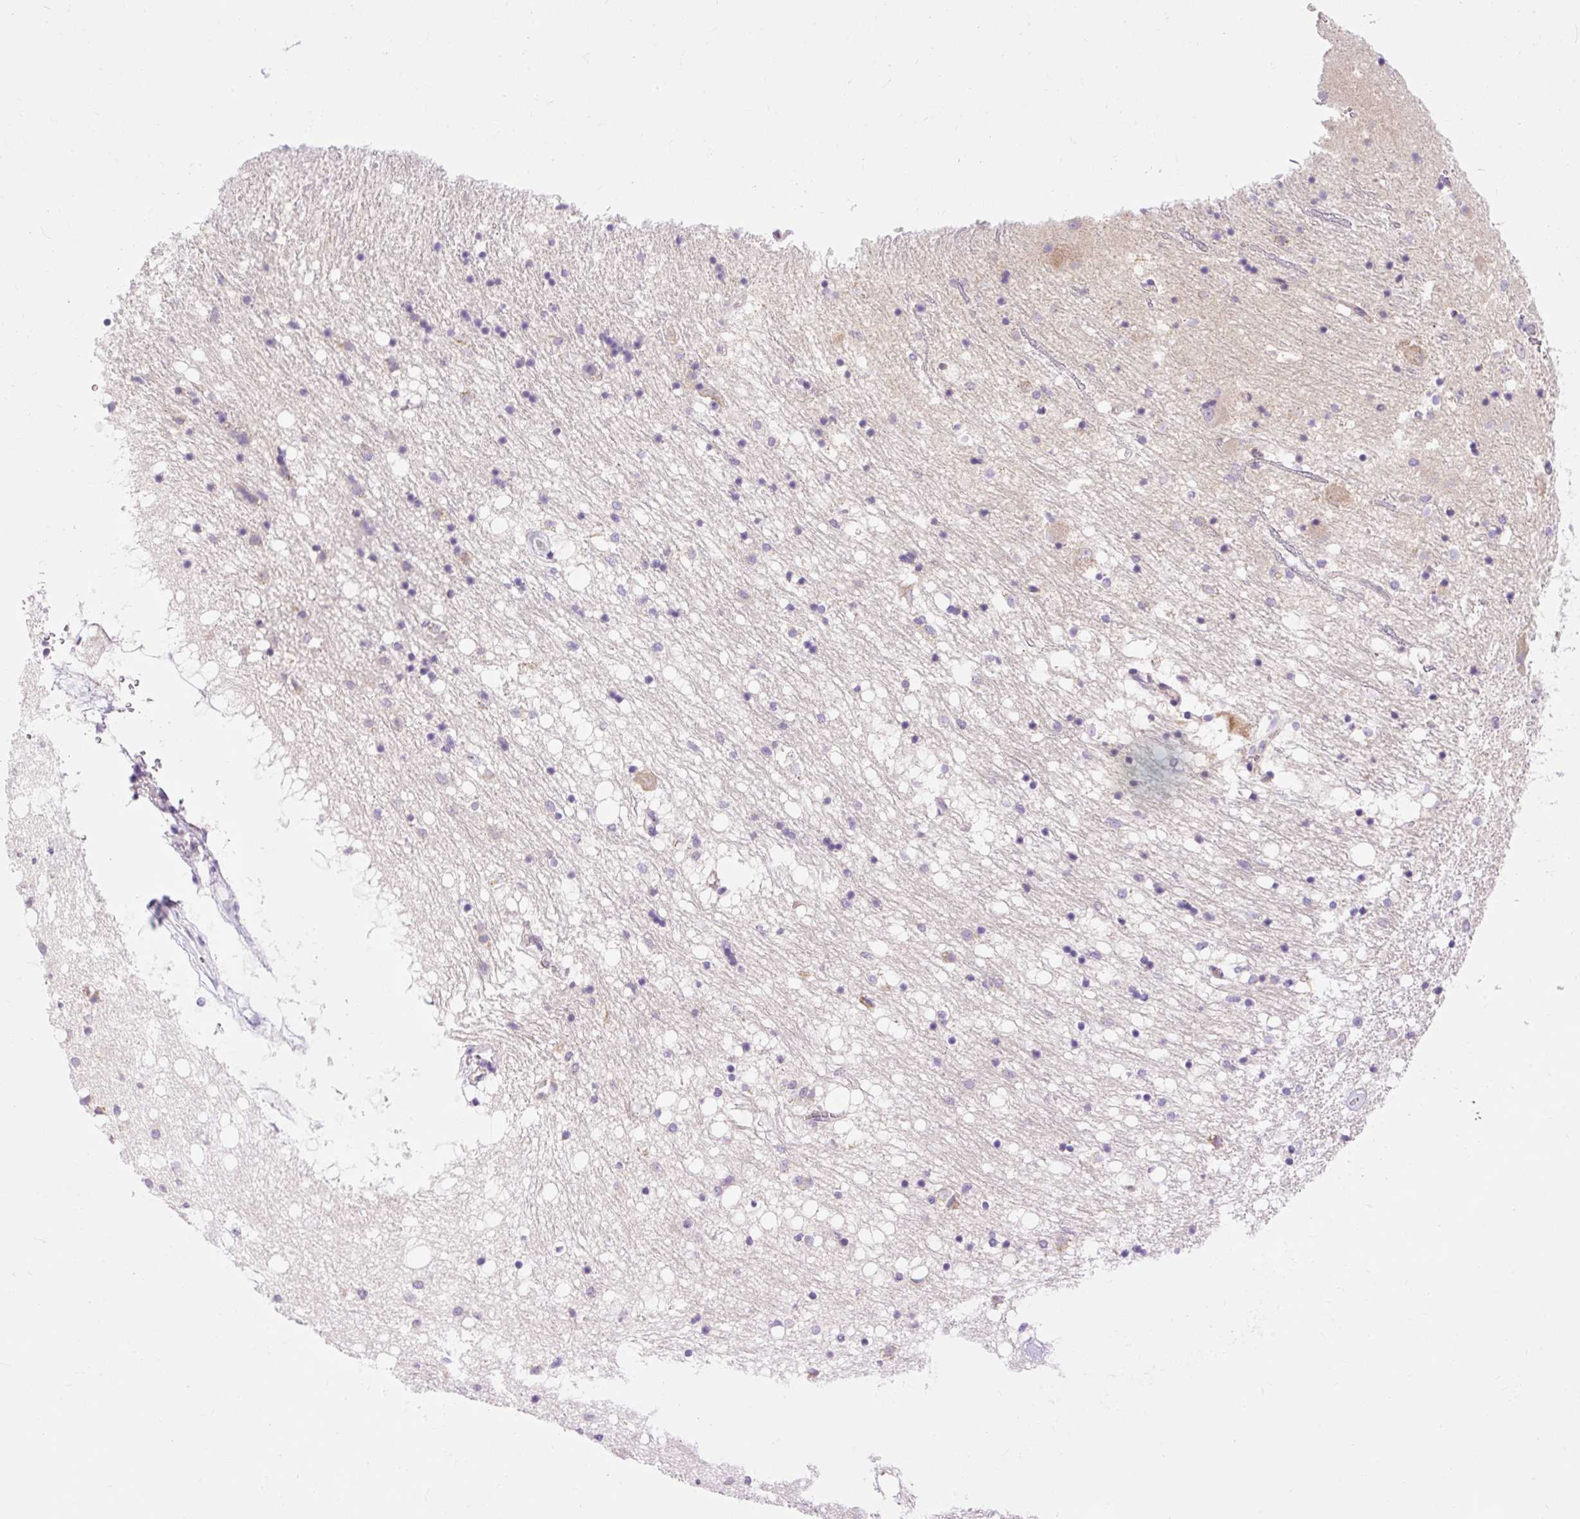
{"staining": {"intensity": "negative", "quantity": "none", "location": "none"}, "tissue": "caudate", "cell_type": "Glial cells", "image_type": "normal", "snomed": [{"axis": "morphology", "description": "Normal tissue, NOS"}, {"axis": "topography", "description": "Lateral ventricle wall"}], "caption": "Immunohistochemistry (IHC) micrograph of normal caudate: human caudate stained with DAB reveals no significant protein positivity in glial cells.", "gene": "IMMT", "patient": {"sex": "male", "age": 58}}